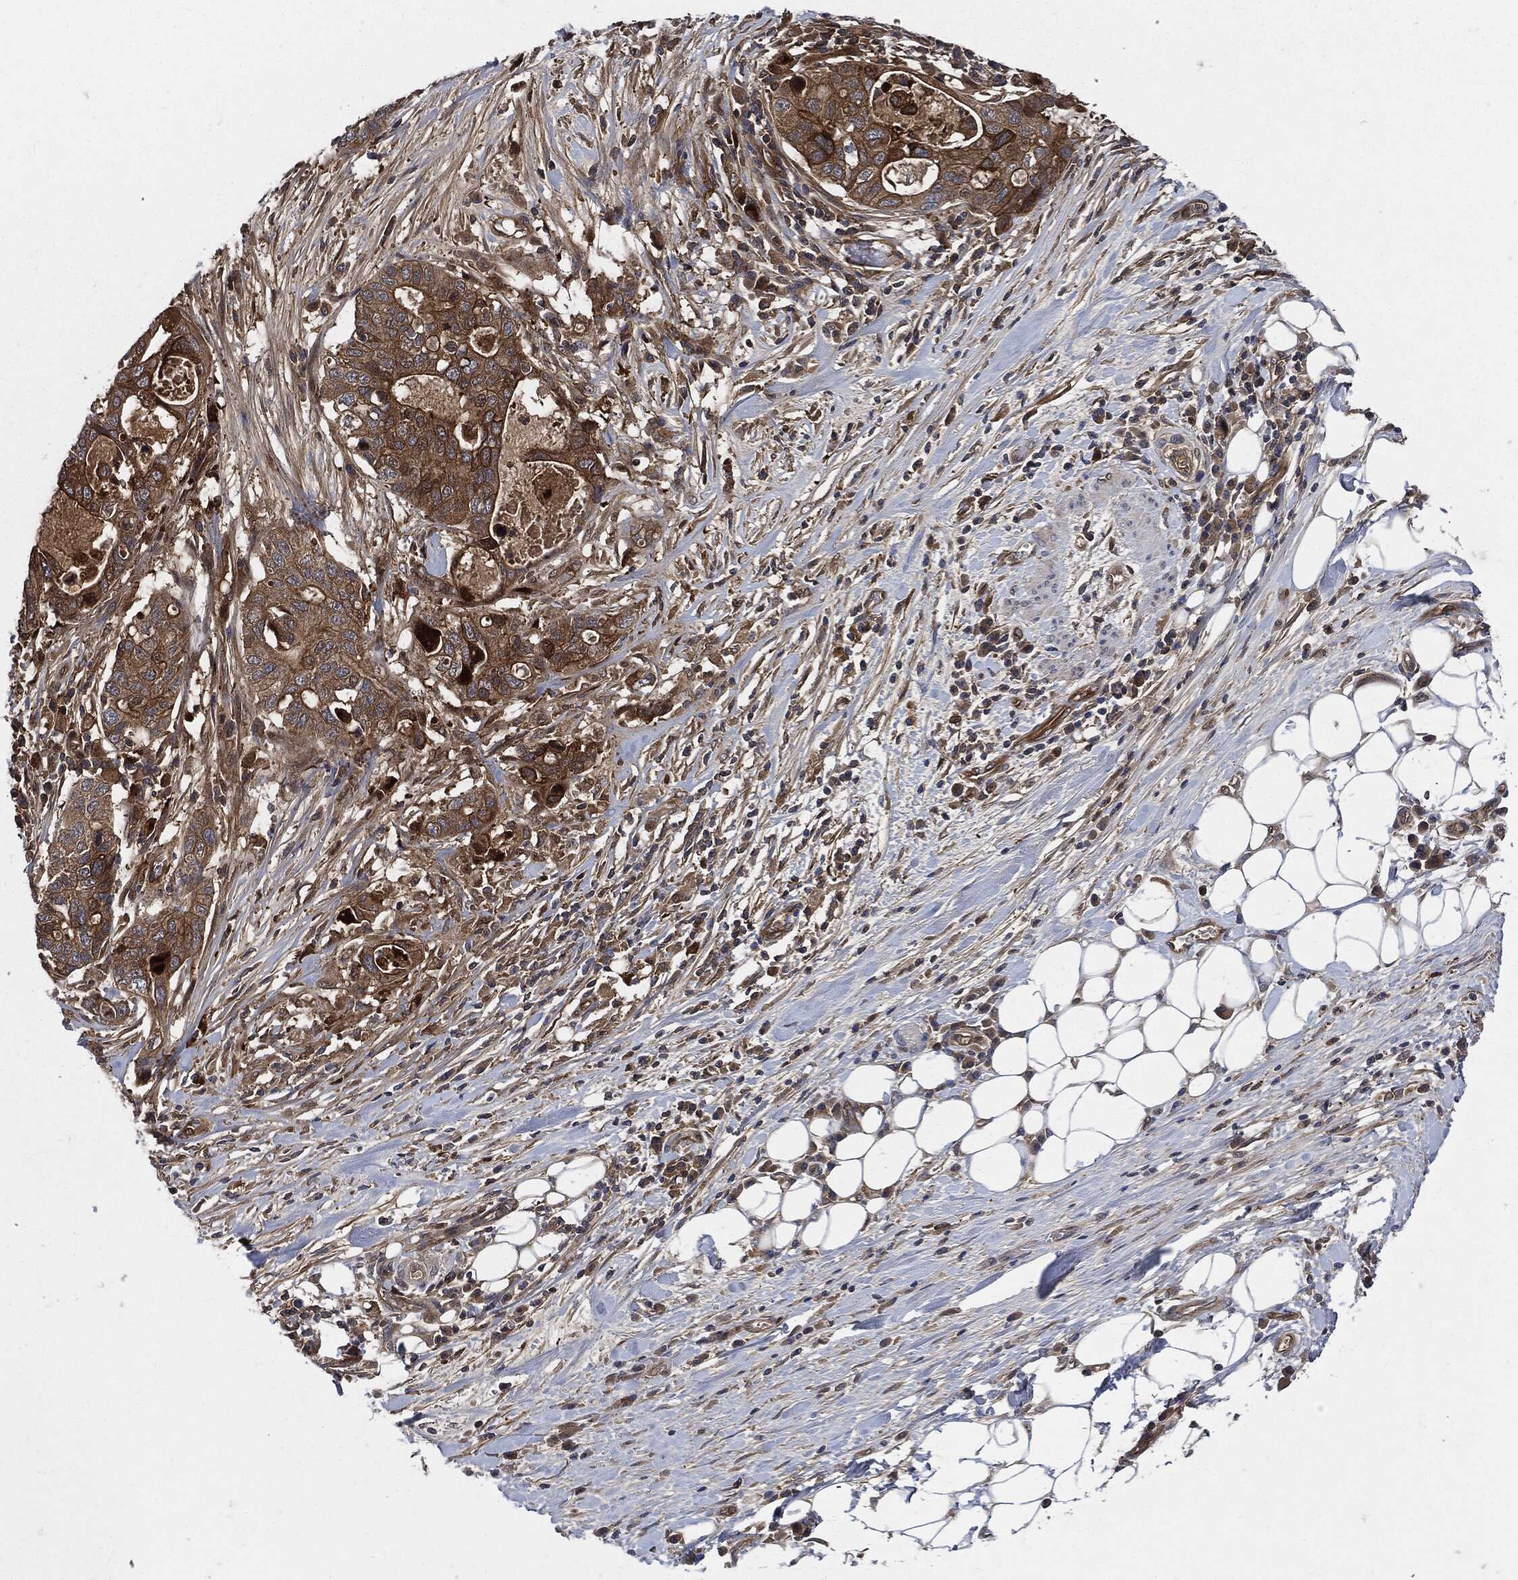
{"staining": {"intensity": "strong", "quantity": "25%-75%", "location": "cytoplasmic/membranous"}, "tissue": "stomach cancer", "cell_type": "Tumor cells", "image_type": "cancer", "snomed": [{"axis": "morphology", "description": "Adenocarcinoma, NOS"}, {"axis": "topography", "description": "Stomach"}], "caption": "An image showing strong cytoplasmic/membranous expression in about 25%-75% of tumor cells in adenocarcinoma (stomach), as visualized by brown immunohistochemical staining.", "gene": "XPNPEP1", "patient": {"sex": "male", "age": 54}}